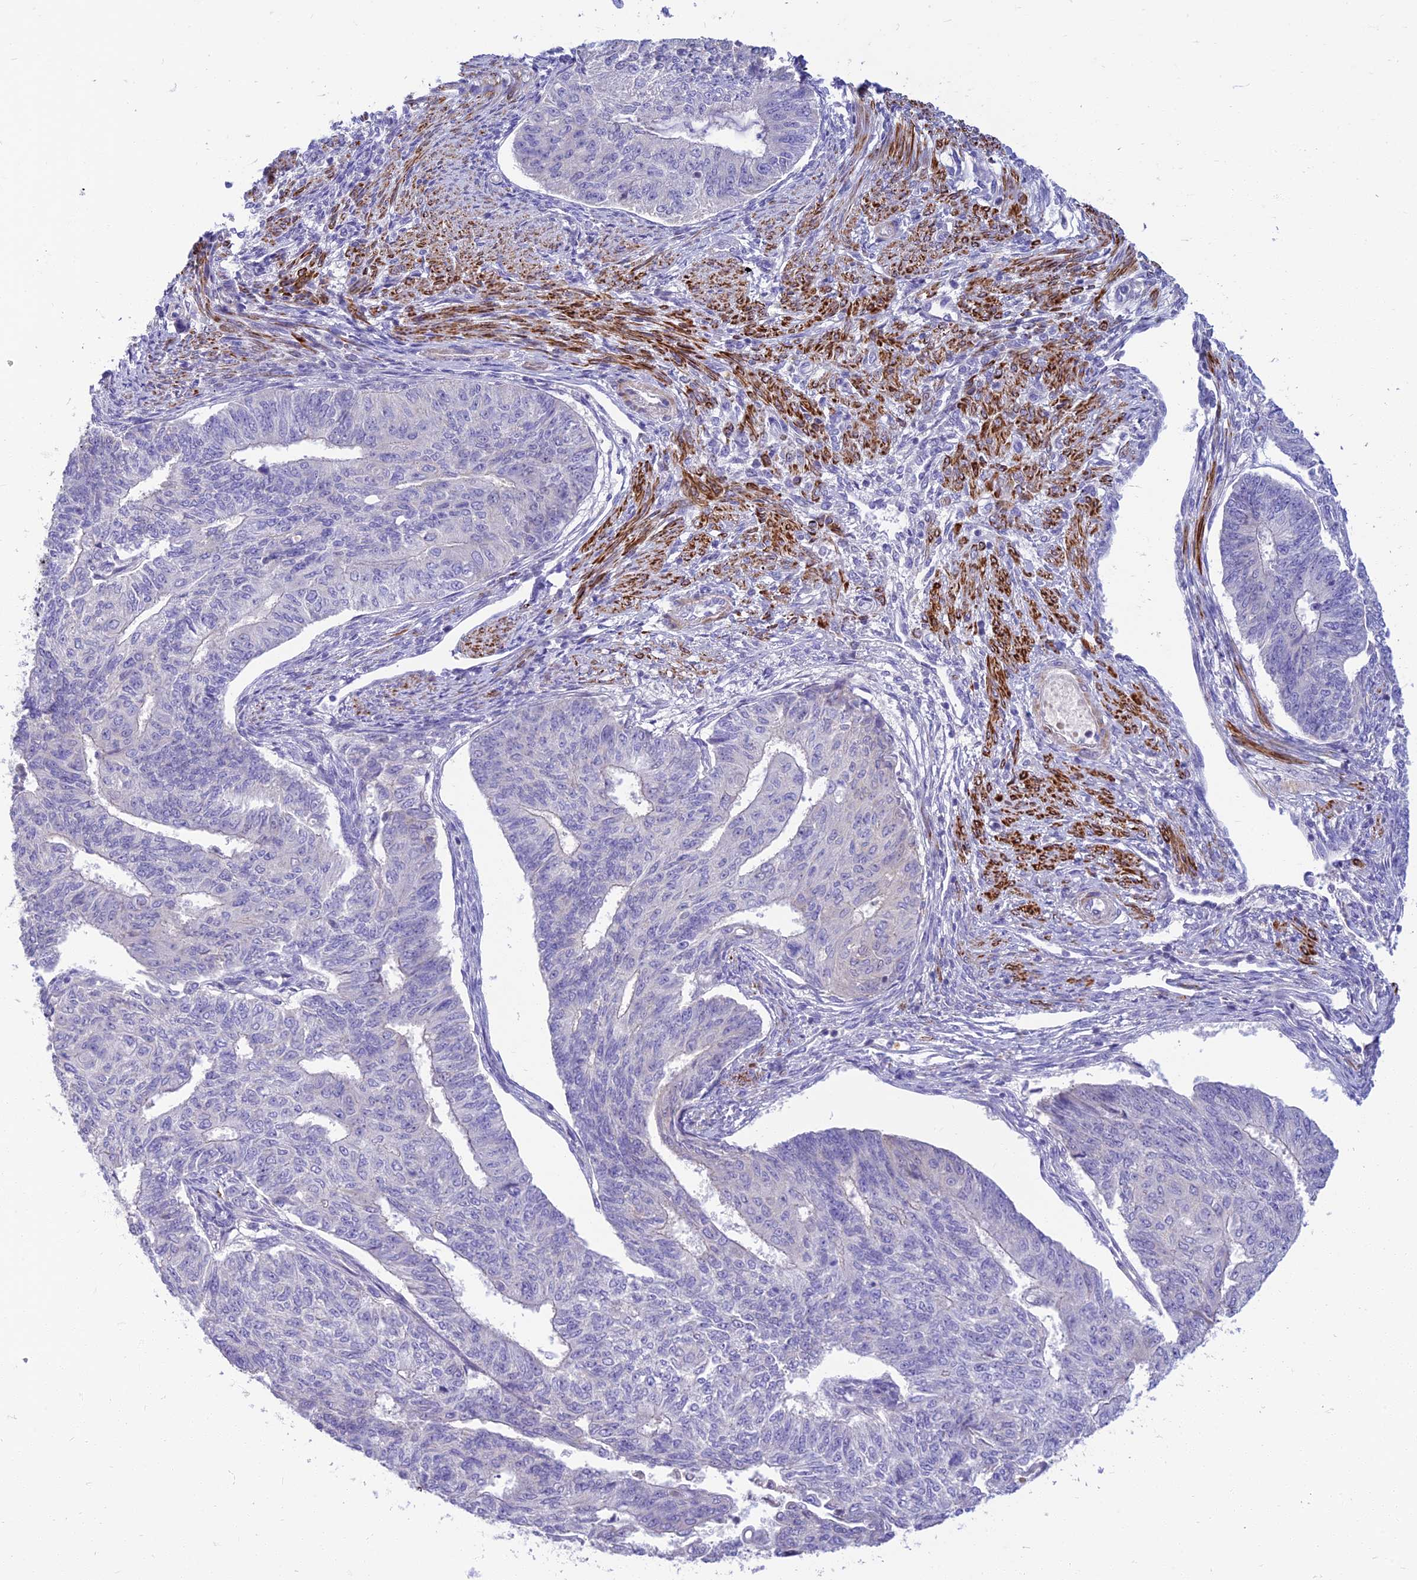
{"staining": {"intensity": "negative", "quantity": "none", "location": "none"}, "tissue": "endometrial cancer", "cell_type": "Tumor cells", "image_type": "cancer", "snomed": [{"axis": "morphology", "description": "Adenocarcinoma, NOS"}, {"axis": "topography", "description": "Endometrium"}], "caption": "IHC image of neoplastic tissue: endometrial adenocarcinoma stained with DAB exhibits no significant protein expression in tumor cells.", "gene": "CLIP4", "patient": {"sex": "female", "age": 32}}